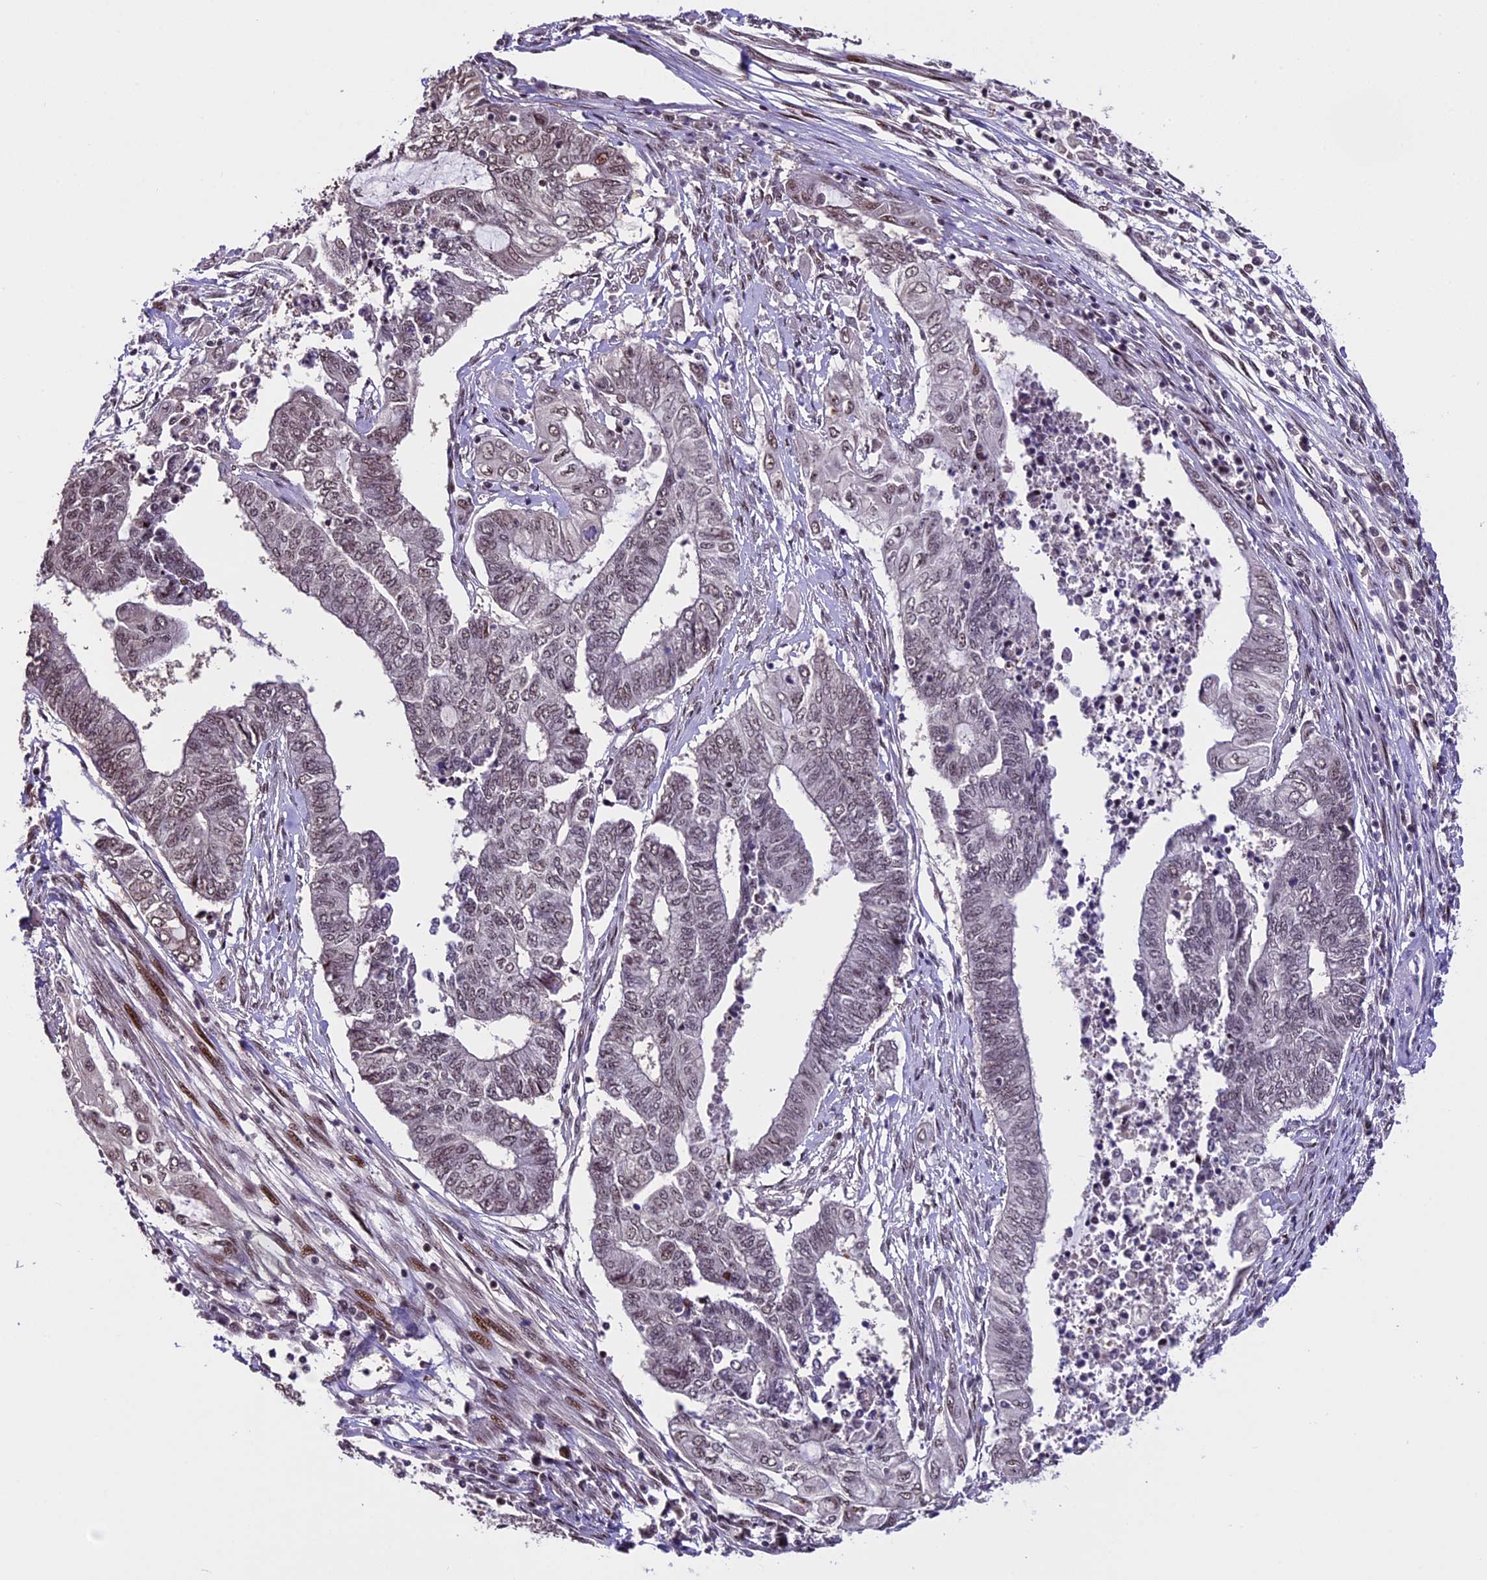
{"staining": {"intensity": "weak", "quantity": ">75%", "location": "nuclear"}, "tissue": "endometrial cancer", "cell_type": "Tumor cells", "image_type": "cancer", "snomed": [{"axis": "morphology", "description": "Adenocarcinoma, NOS"}, {"axis": "topography", "description": "Uterus"}, {"axis": "topography", "description": "Endometrium"}], "caption": "Immunohistochemical staining of endometrial adenocarcinoma shows low levels of weak nuclear positivity in about >75% of tumor cells.", "gene": "TCP11L2", "patient": {"sex": "female", "age": 70}}